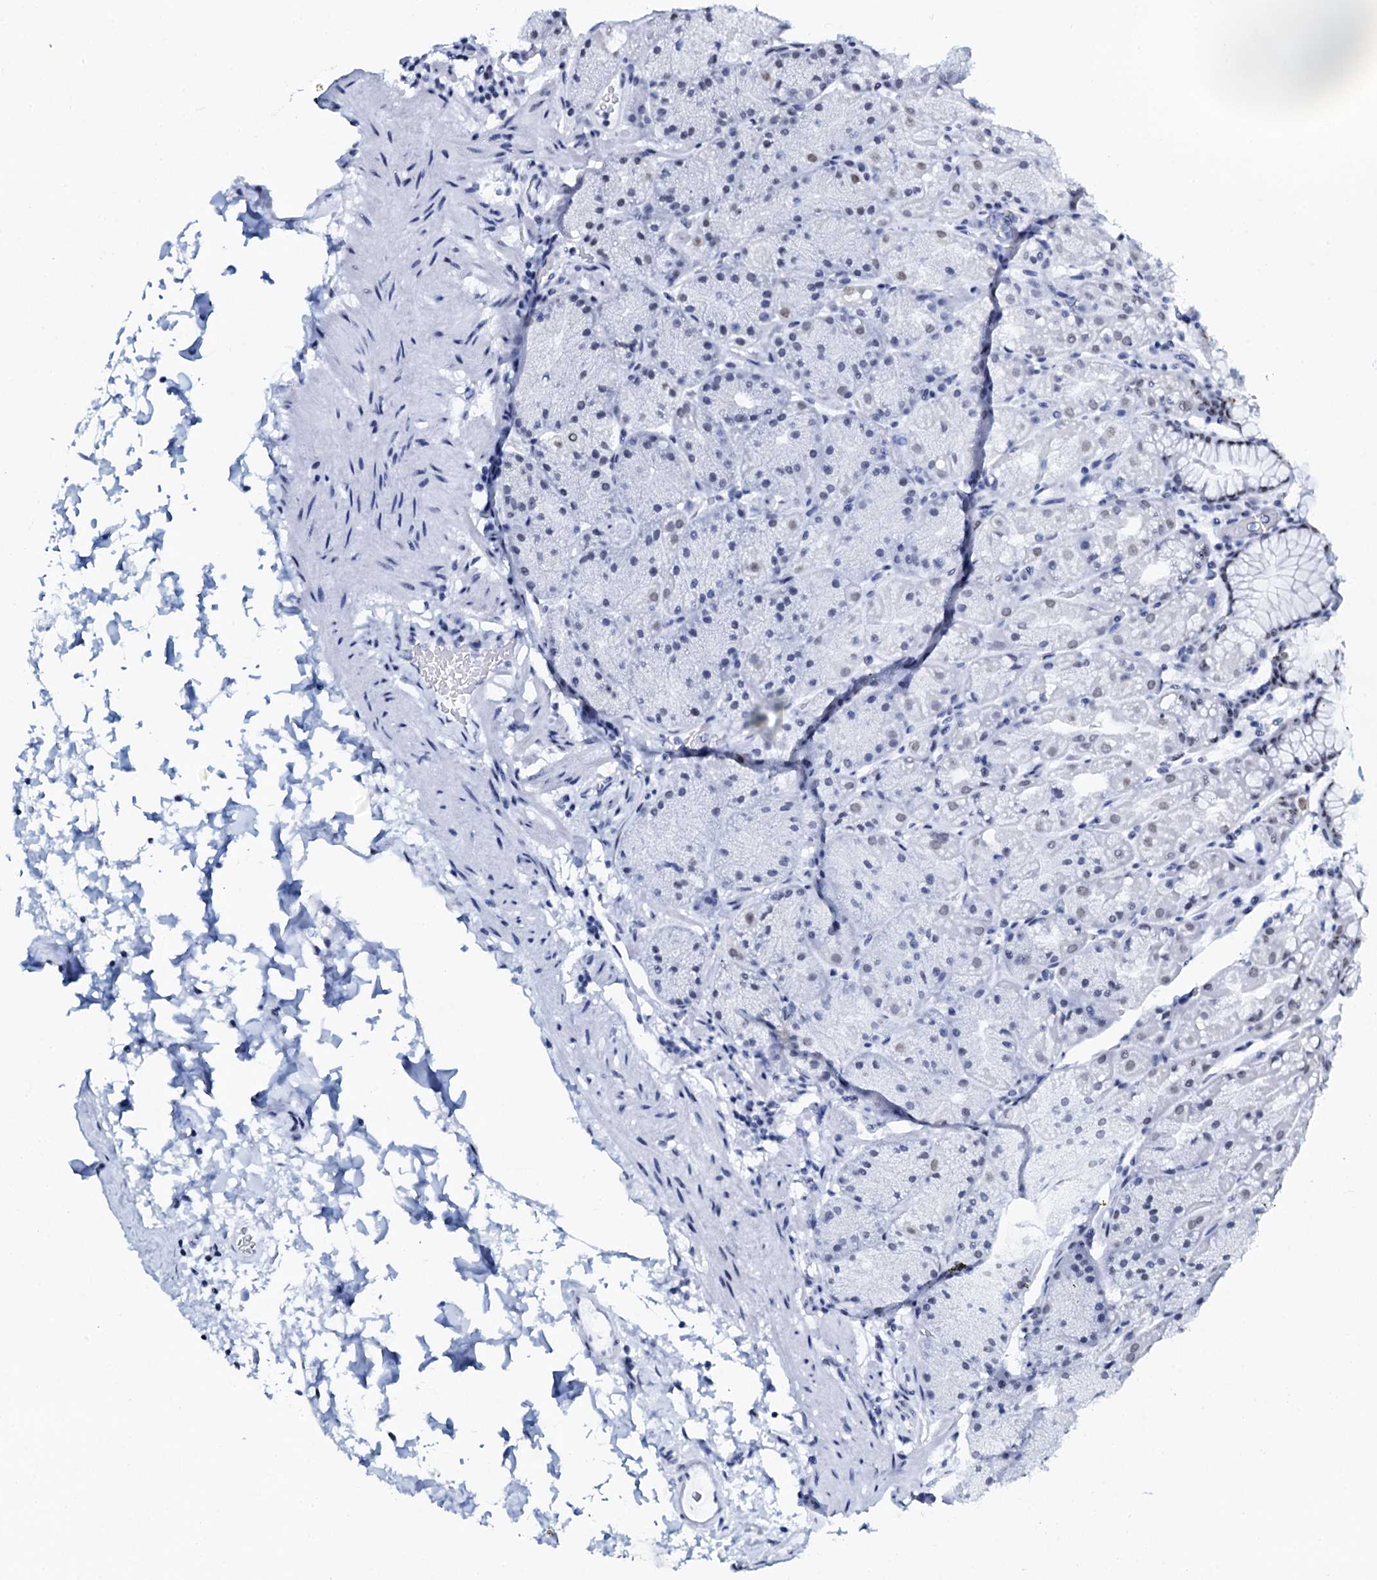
{"staining": {"intensity": "moderate", "quantity": "25%-75%", "location": "nuclear"}, "tissue": "stomach", "cell_type": "Glandular cells", "image_type": "normal", "snomed": [{"axis": "morphology", "description": "Normal tissue, NOS"}, {"axis": "topography", "description": "Stomach, upper"}, {"axis": "topography", "description": "Stomach, lower"}], "caption": "This micrograph demonstrates immunohistochemistry (IHC) staining of benign human stomach, with medium moderate nuclear expression in approximately 25%-75% of glandular cells.", "gene": "SLTM", "patient": {"sex": "male", "age": 67}}